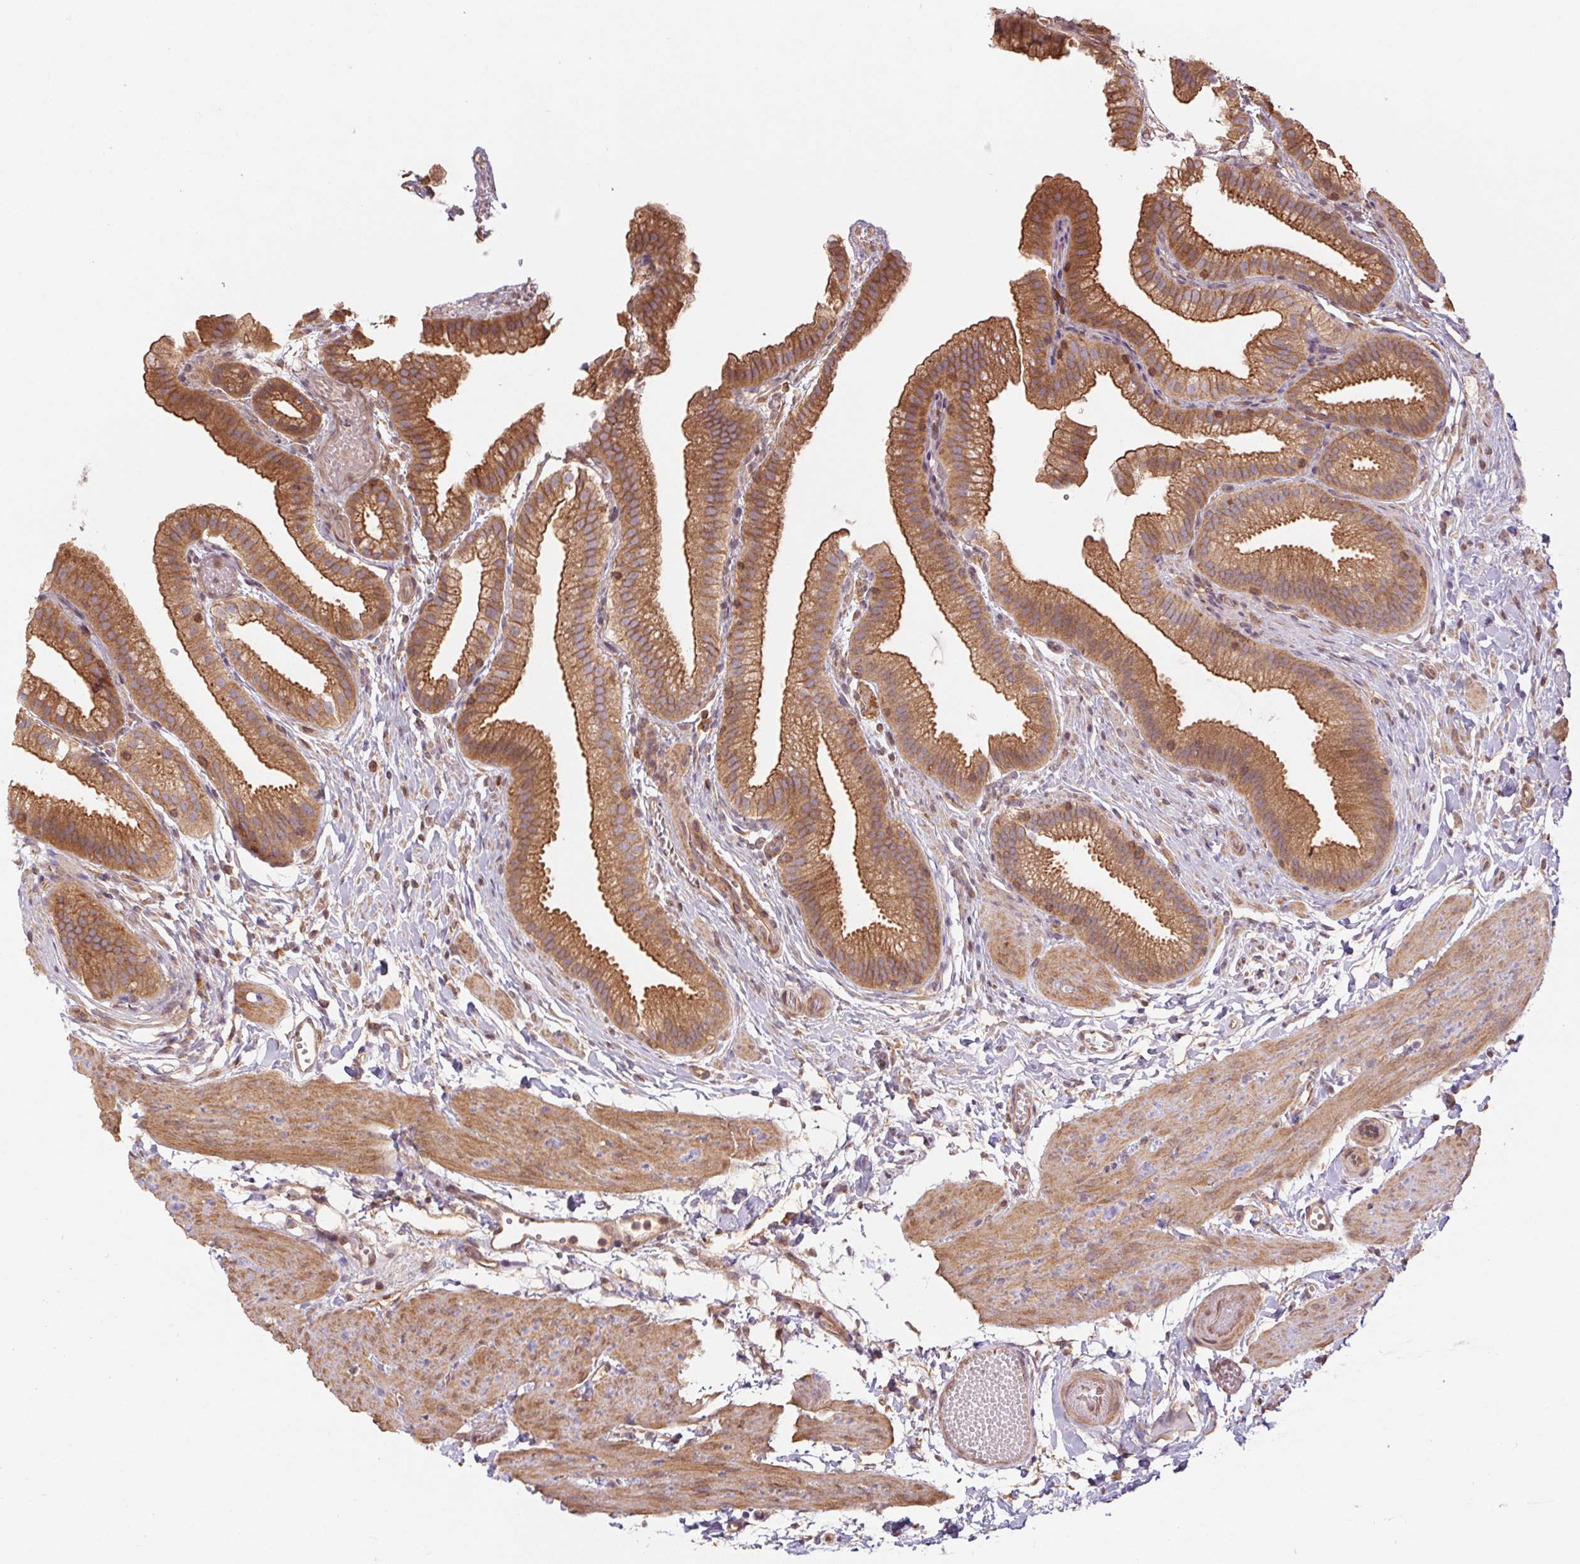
{"staining": {"intensity": "moderate", "quantity": ">75%", "location": "cytoplasmic/membranous"}, "tissue": "gallbladder", "cell_type": "Glandular cells", "image_type": "normal", "snomed": [{"axis": "morphology", "description": "Normal tissue, NOS"}, {"axis": "topography", "description": "Gallbladder"}], "caption": "Moderate cytoplasmic/membranous positivity for a protein is identified in about >75% of glandular cells of normal gallbladder using immunohistochemistry.", "gene": "TUBA1A", "patient": {"sex": "female", "age": 63}}